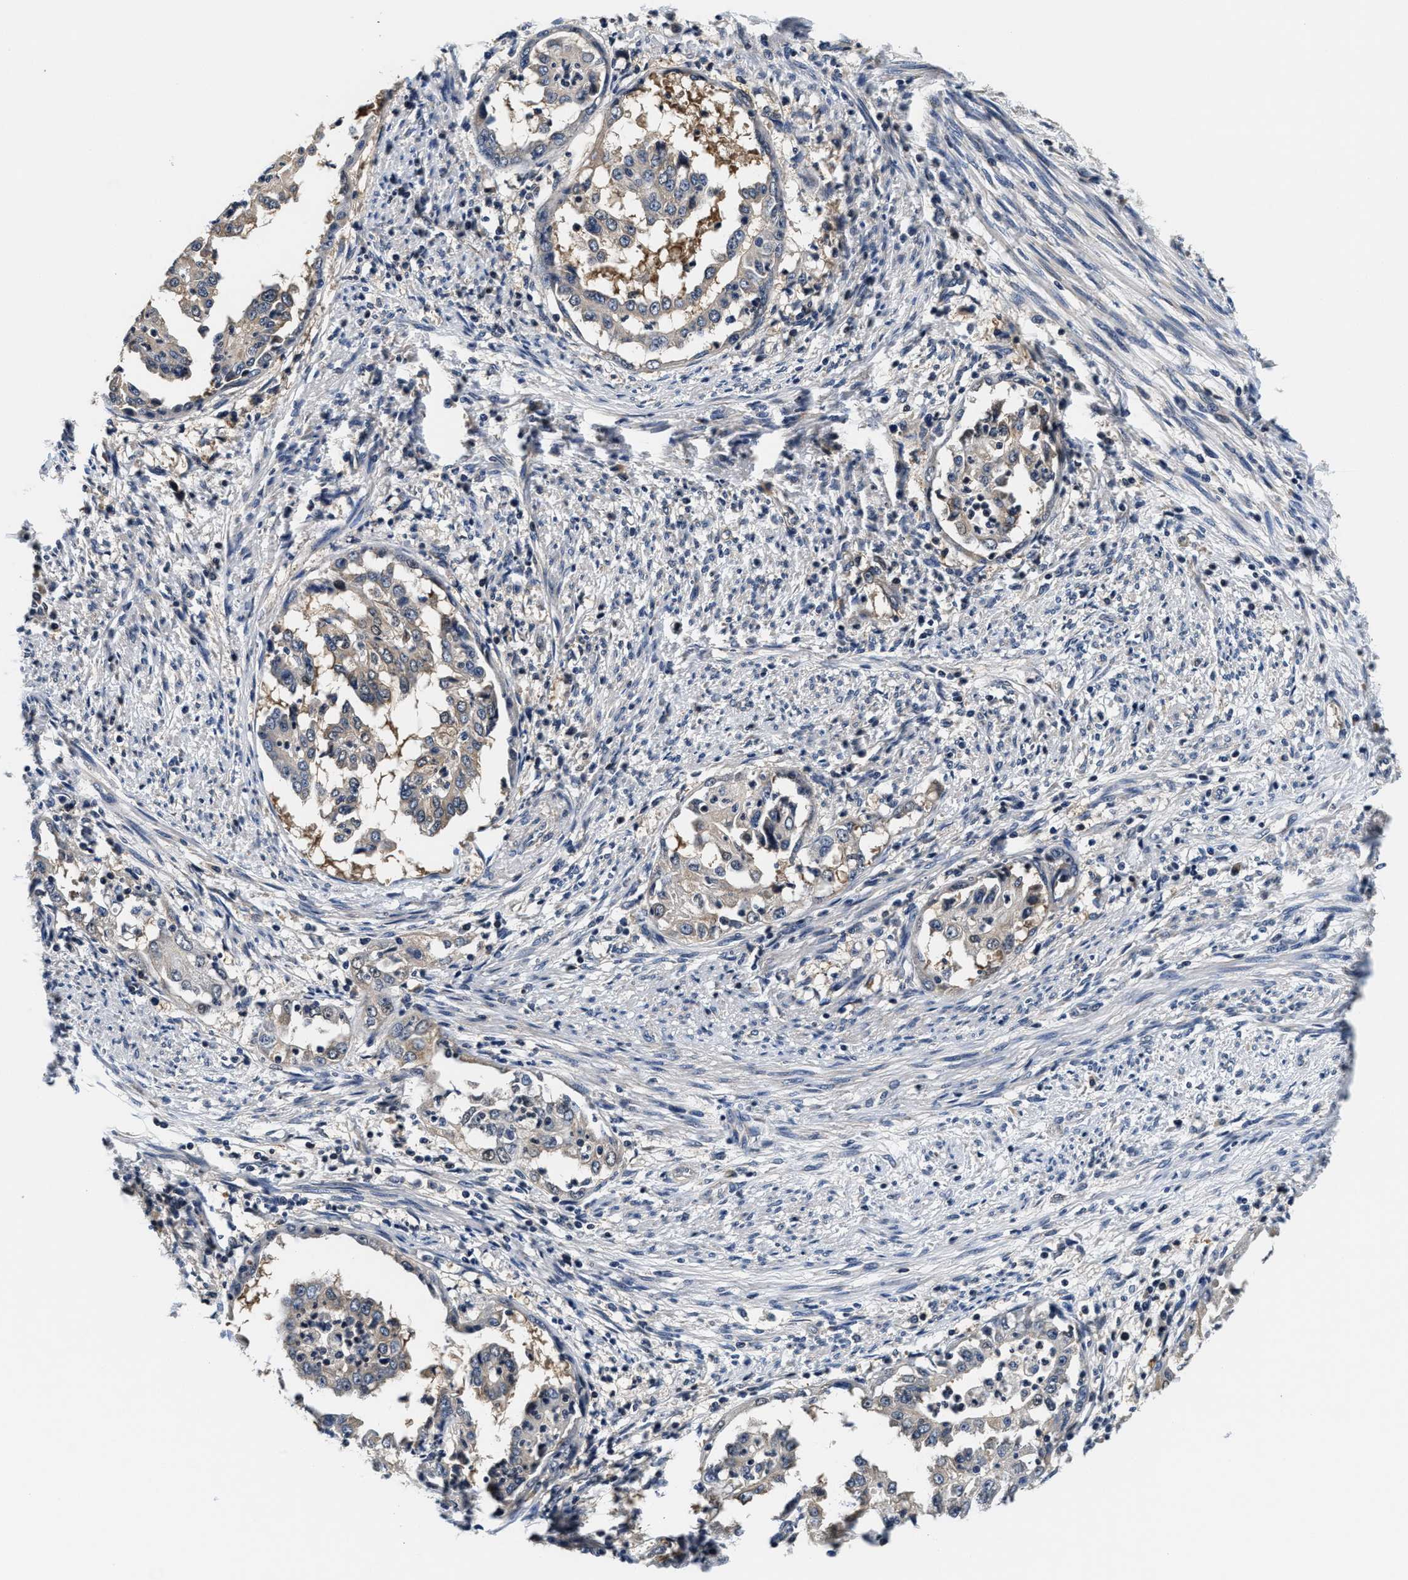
{"staining": {"intensity": "weak", "quantity": "<25%", "location": "cytoplasmic/membranous"}, "tissue": "endometrial cancer", "cell_type": "Tumor cells", "image_type": "cancer", "snomed": [{"axis": "morphology", "description": "Adenocarcinoma, NOS"}, {"axis": "topography", "description": "Endometrium"}], "caption": "Human endometrial cancer stained for a protein using IHC displays no staining in tumor cells.", "gene": "PHPT1", "patient": {"sex": "female", "age": 85}}